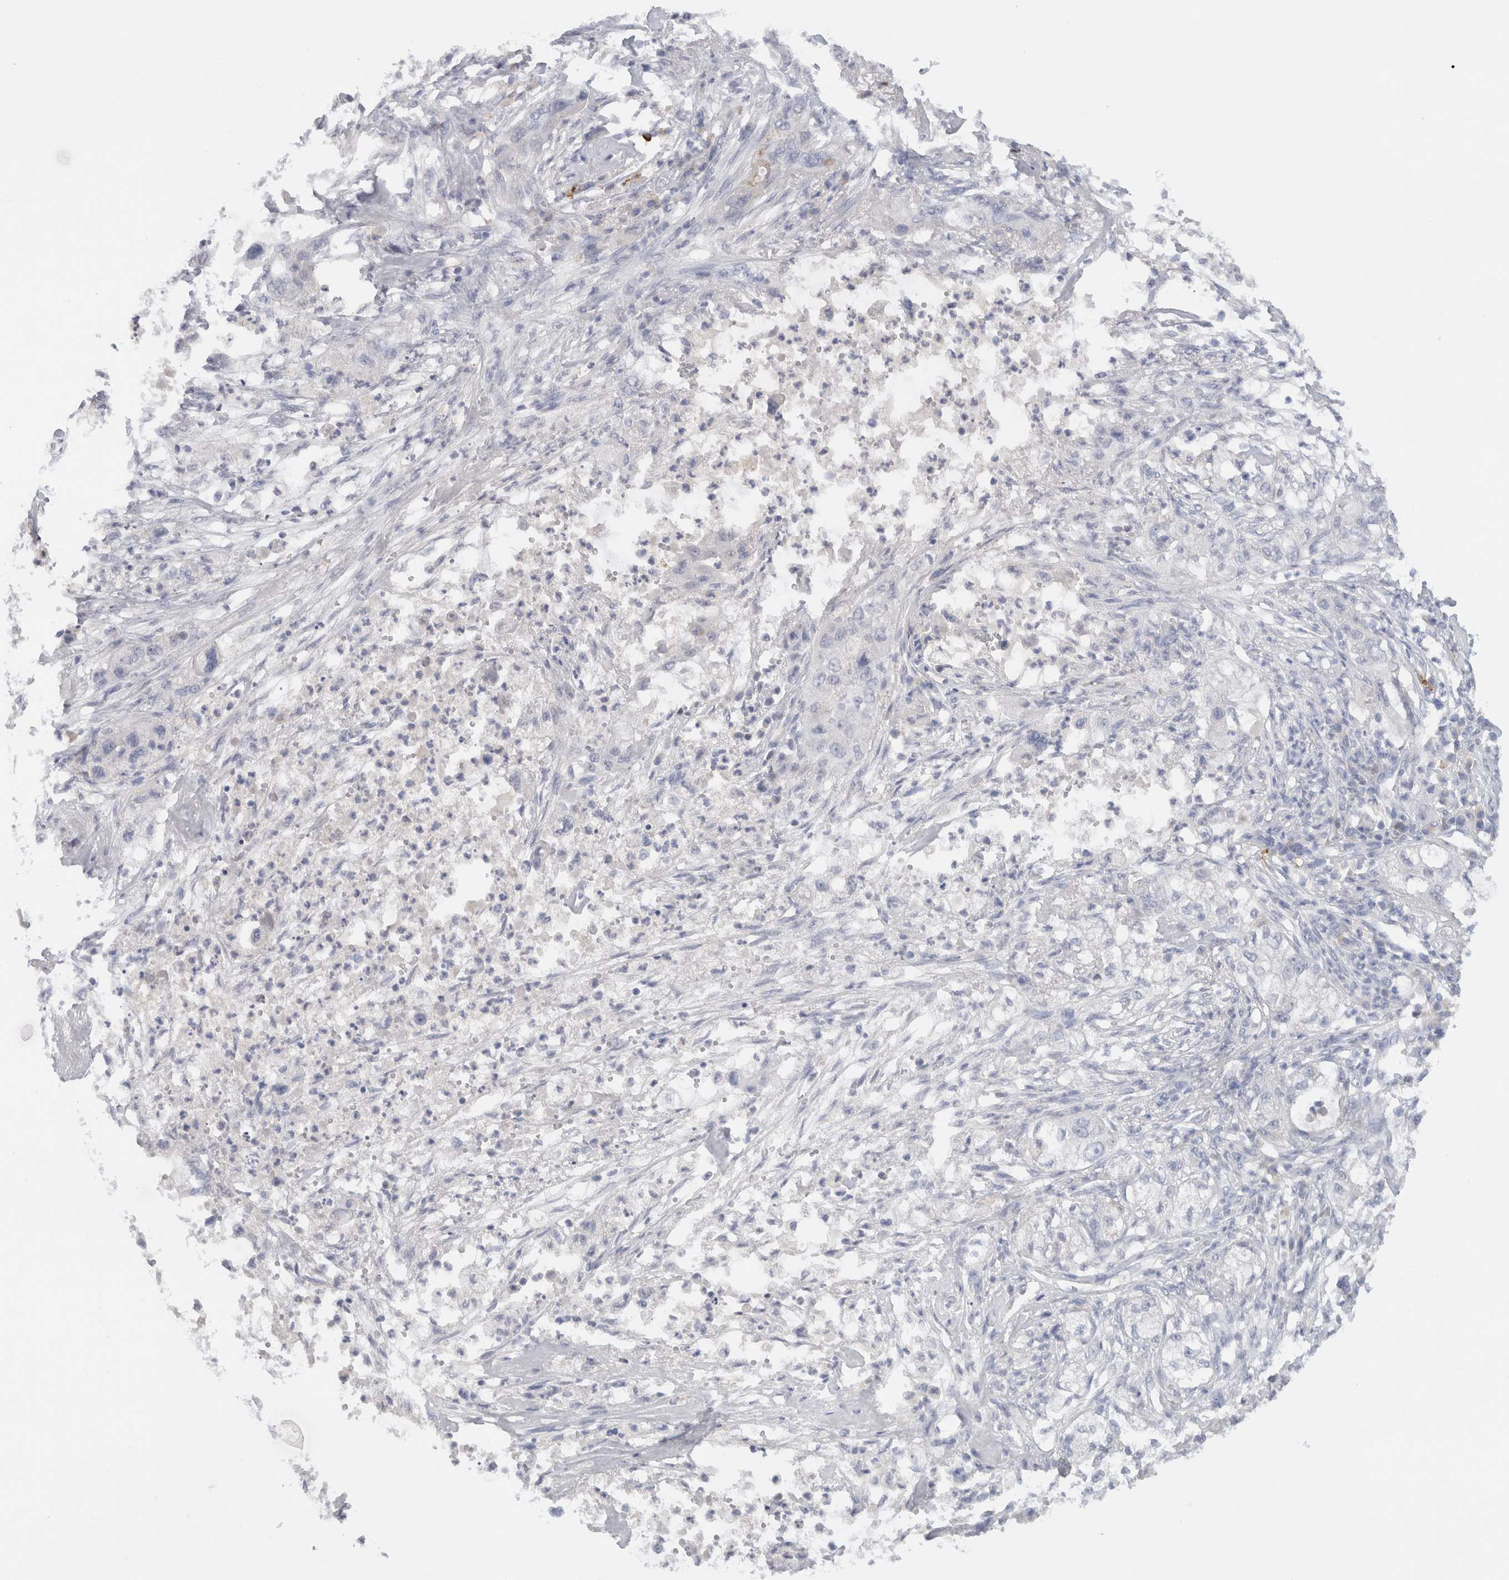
{"staining": {"intensity": "negative", "quantity": "none", "location": "none"}, "tissue": "pancreatic cancer", "cell_type": "Tumor cells", "image_type": "cancer", "snomed": [{"axis": "morphology", "description": "Adenocarcinoma, NOS"}, {"axis": "topography", "description": "Pancreas"}], "caption": "Tumor cells are negative for protein expression in human adenocarcinoma (pancreatic). Nuclei are stained in blue.", "gene": "LAMP3", "patient": {"sex": "female", "age": 78}}